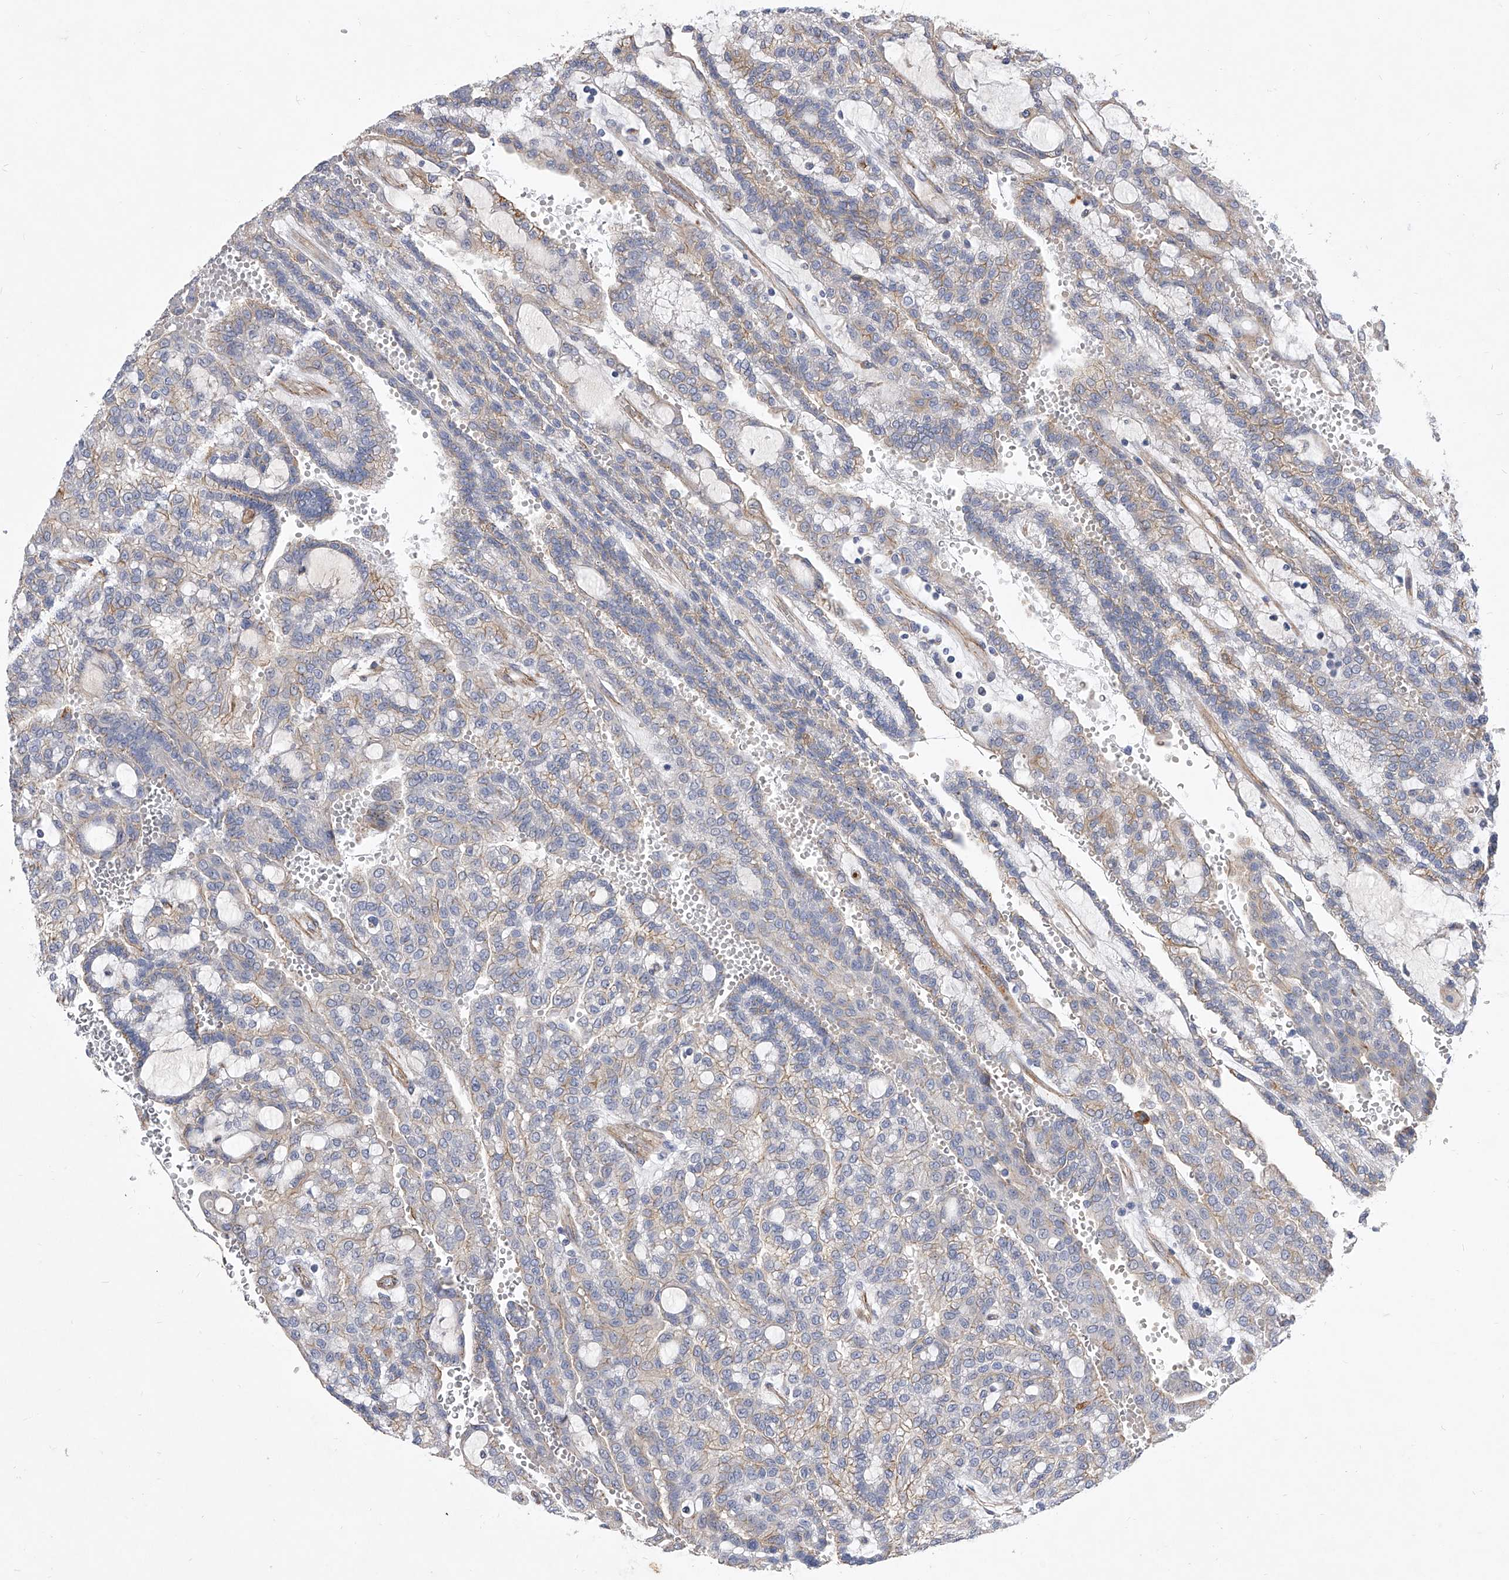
{"staining": {"intensity": "weak", "quantity": "<25%", "location": "cytoplasmic/membranous"}, "tissue": "renal cancer", "cell_type": "Tumor cells", "image_type": "cancer", "snomed": [{"axis": "morphology", "description": "Adenocarcinoma, NOS"}, {"axis": "topography", "description": "Kidney"}], "caption": "There is no significant staining in tumor cells of renal cancer (adenocarcinoma). (Brightfield microscopy of DAB (3,3'-diaminobenzidine) immunohistochemistry (IHC) at high magnification).", "gene": "MINDY4", "patient": {"sex": "male", "age": 63}}